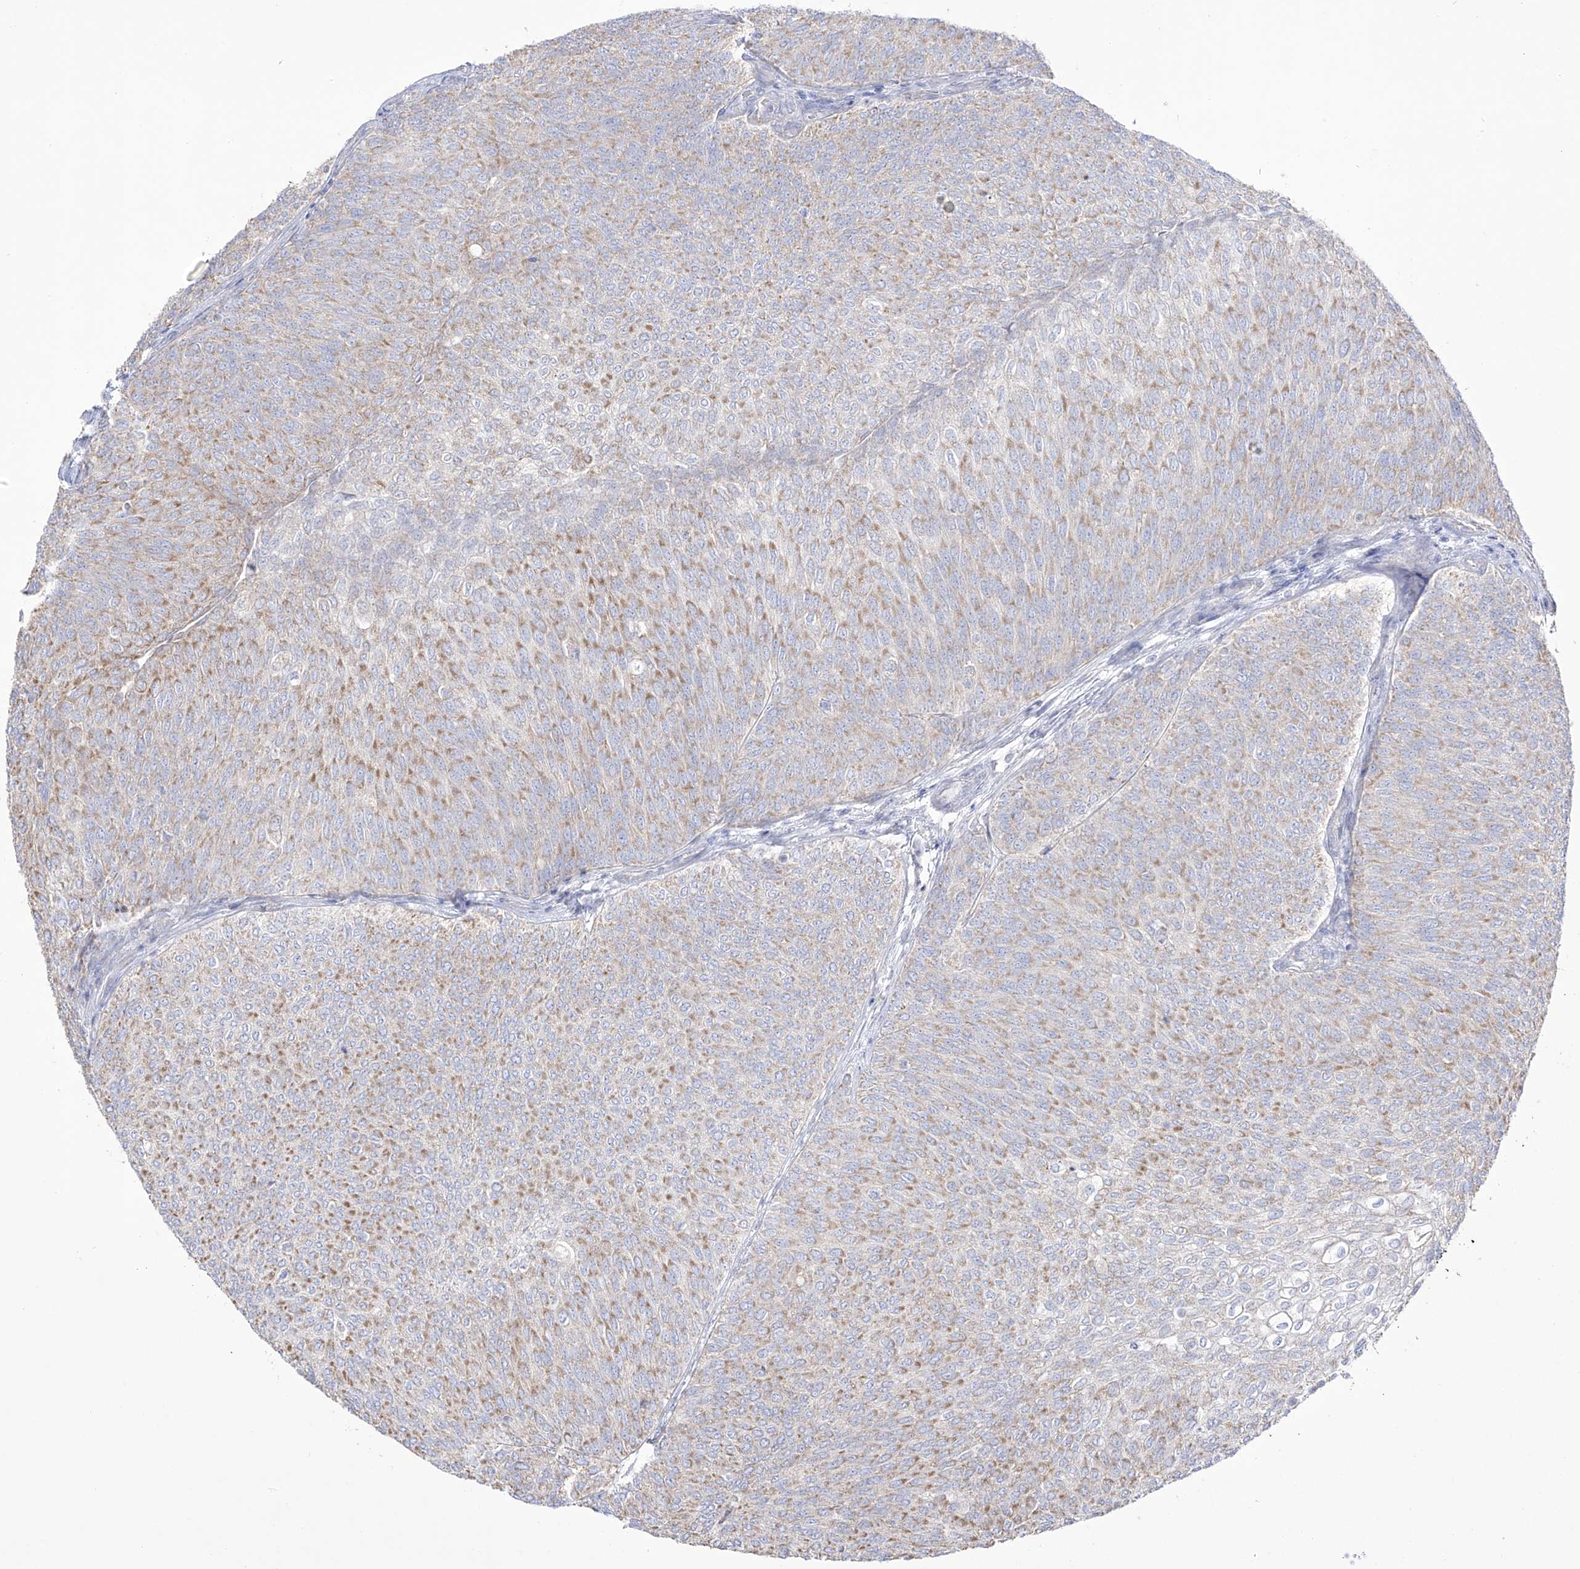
{"staining": {"intensity": "weak", "quantity": ">75%", "location": "cytoplasmic/membranous"}, "tissue": "urothelial cancer", "cell_type": "Tumor cells", "image_type": "cancer", "snomed": [{"axis": "morphology", "description": "Urothelial carcinoma, Low grade"}, {"axis": "topography", "description": "Urinary bladder"}], "caption": "The histopathology image shows immunohistochemical staining of urothelial carcinoma (low-grade). There is weak cytoplasmic/membranous positivity is seen in approximately >75% of tumor cells.", "gene": "RCHY1", "patient": {"sex": "female", "age": 79}}